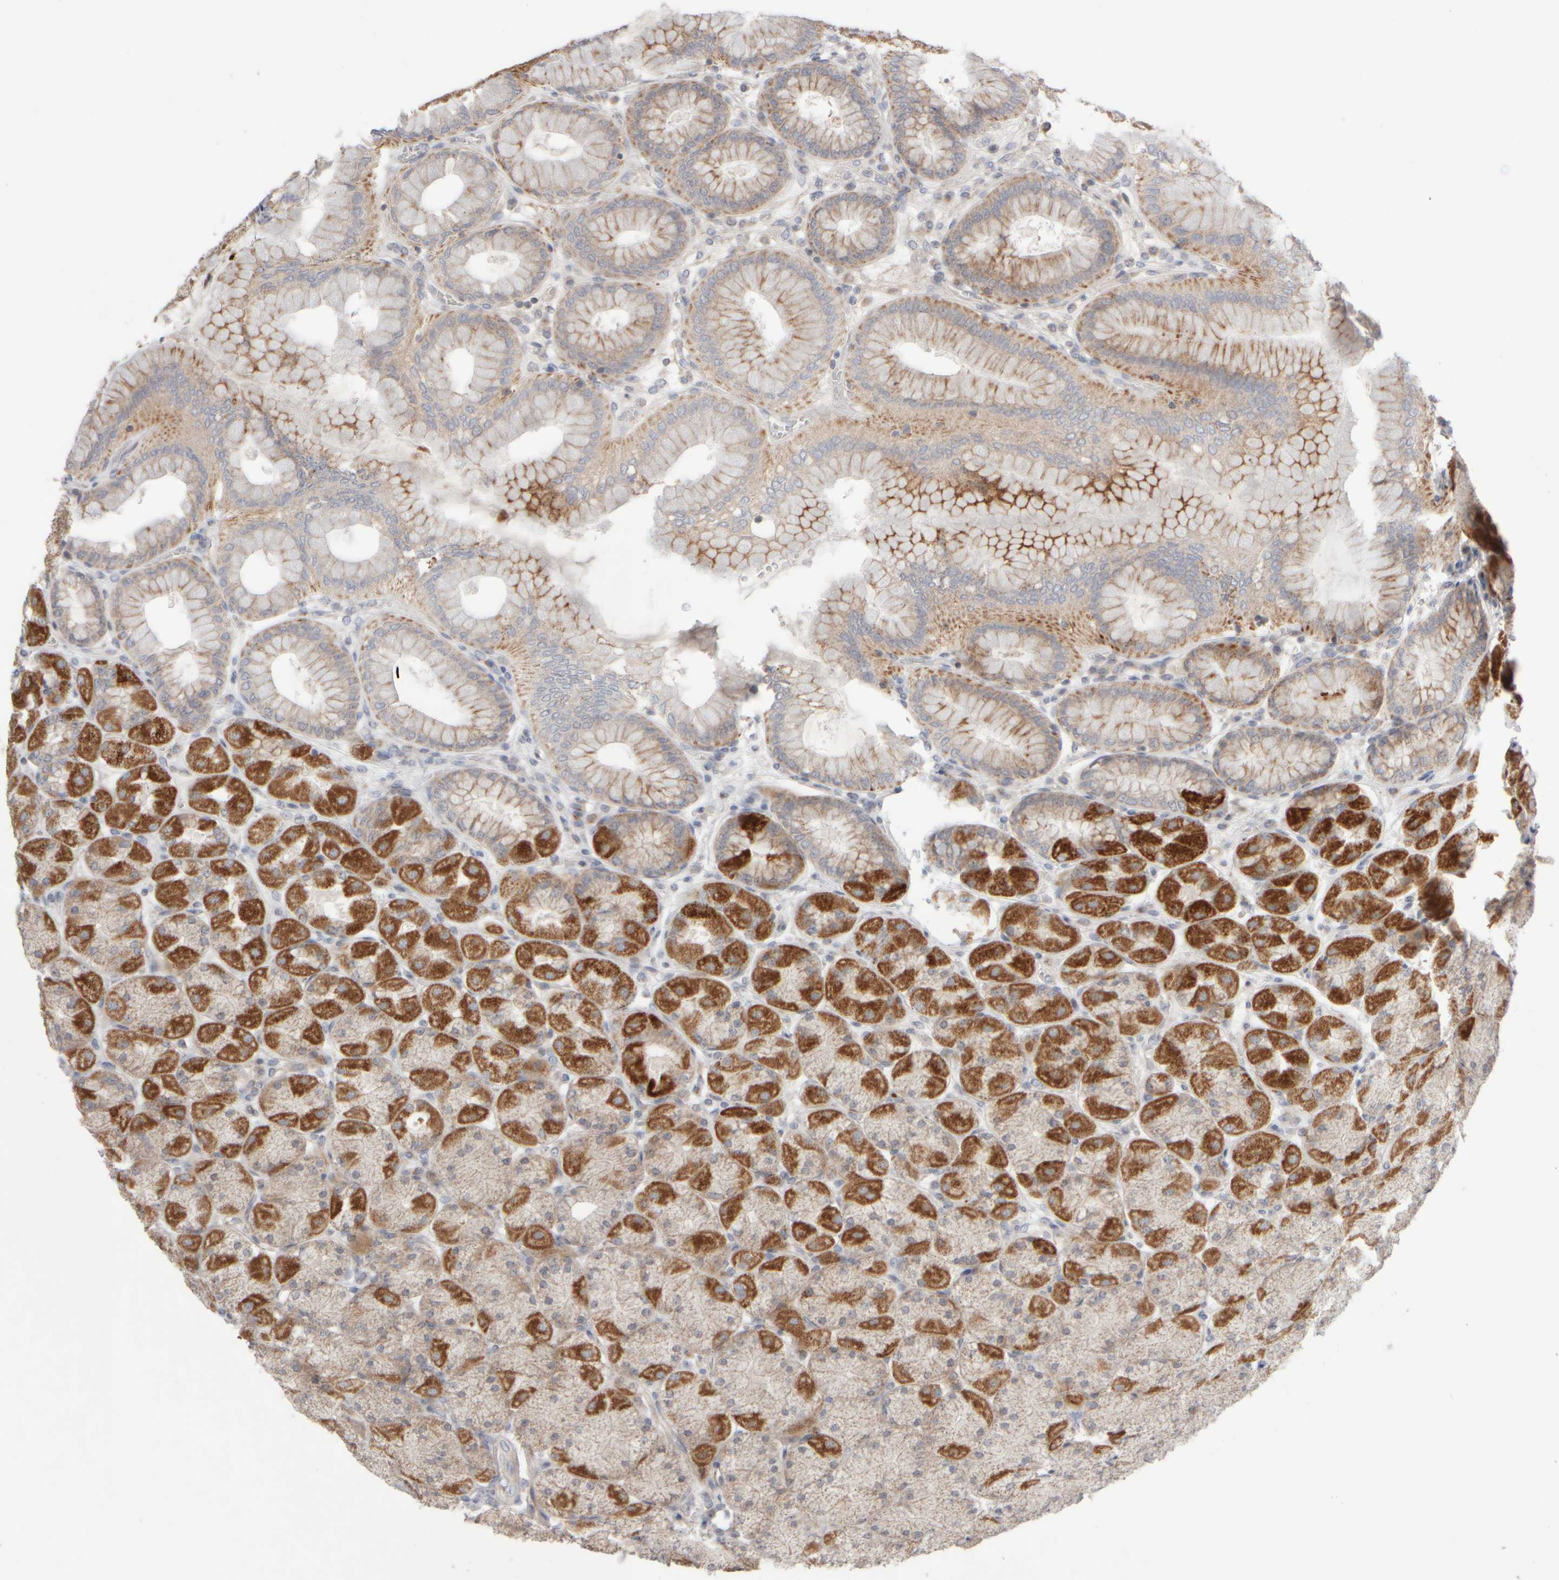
{"staining": {"intensity": "strong", "quantity": ">75%", "location": "cytoplasmic/membranous"}, "tissue": "stomach", "cell_type": "Glandular cells", "image_type": "normal", "snomed": [{"axis": "morphology", "description": "Normal tissue, NOS"}, {"axis": "topography", "description": "Stomach, upper"}], "caption": "Protein expression analysis of benign stomach shows strong cytoplasmic/membranous expression in about >75% of glandular cells. (DAB = brown stain, brightfield microscopy at high magnification).", "gene": "CHADL", "patient": {"sex": "female", "age": 56}}